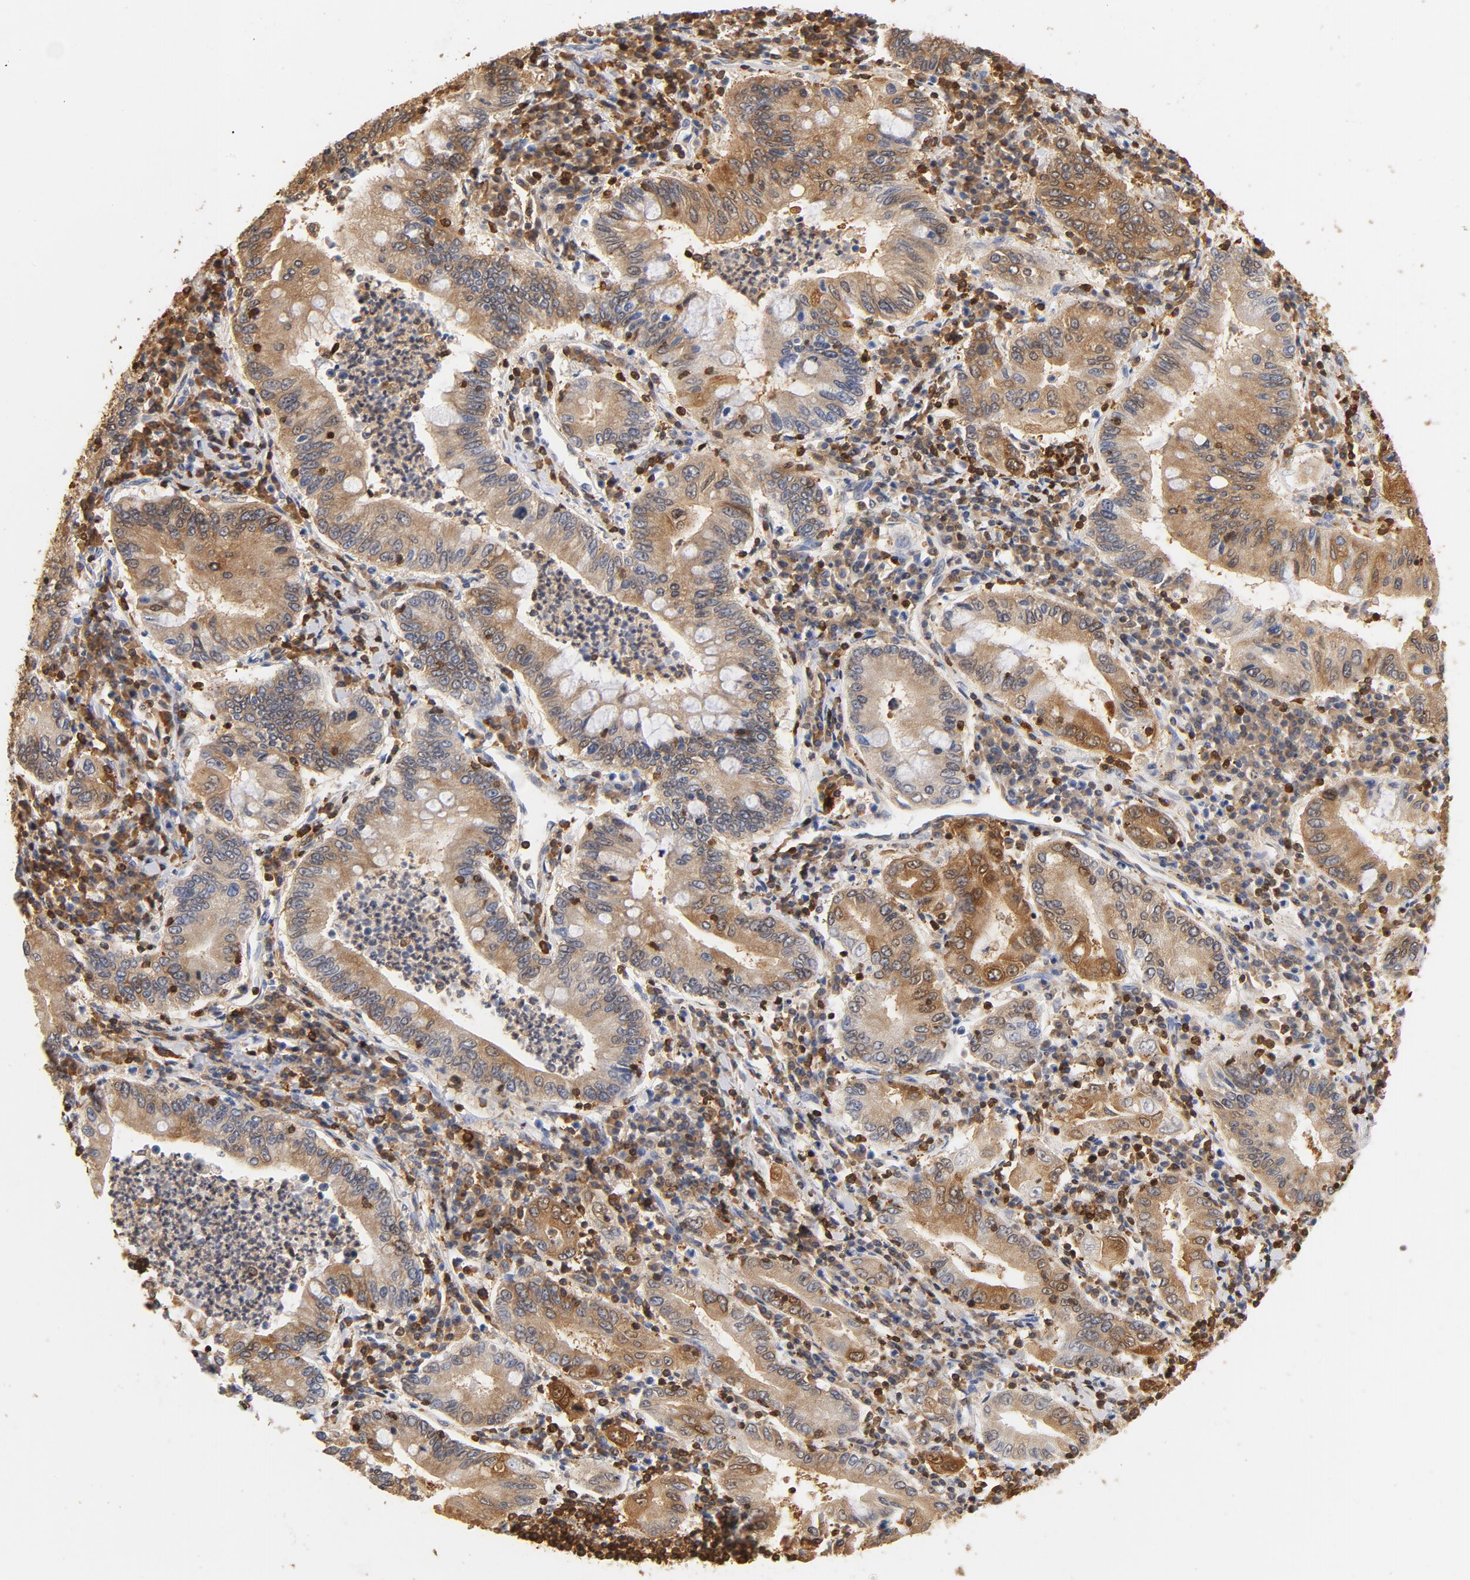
{"staining": {"intensity": "moderate", "quantity": ">75%", "location": "cytoplasmic/membranous"}, "tissue": "stomach cancer", "cell_type": "Tumor cells", "image_type": "cancer", "snomed": [{"axis": "morphology", "description": "Normal tissue, NOS"}, {"axis": "morphology", "description": "Adenocarcinoma, NOS"}, {"axis": "topography", "description": "Esophagus"}, {"axis": "topography", "description": "Stomach, upper"}, {"axis": "topography", "description": "Peripheral nerve tissue"}], "caption": "Protein expression analysis of adenocarcinoma (stomach) displays moderate cytoplasmic/membranous positivity in approximately >75% of tumor cells.", "gene": "EZR", "patient": {"sex": "male", "age": 62}}